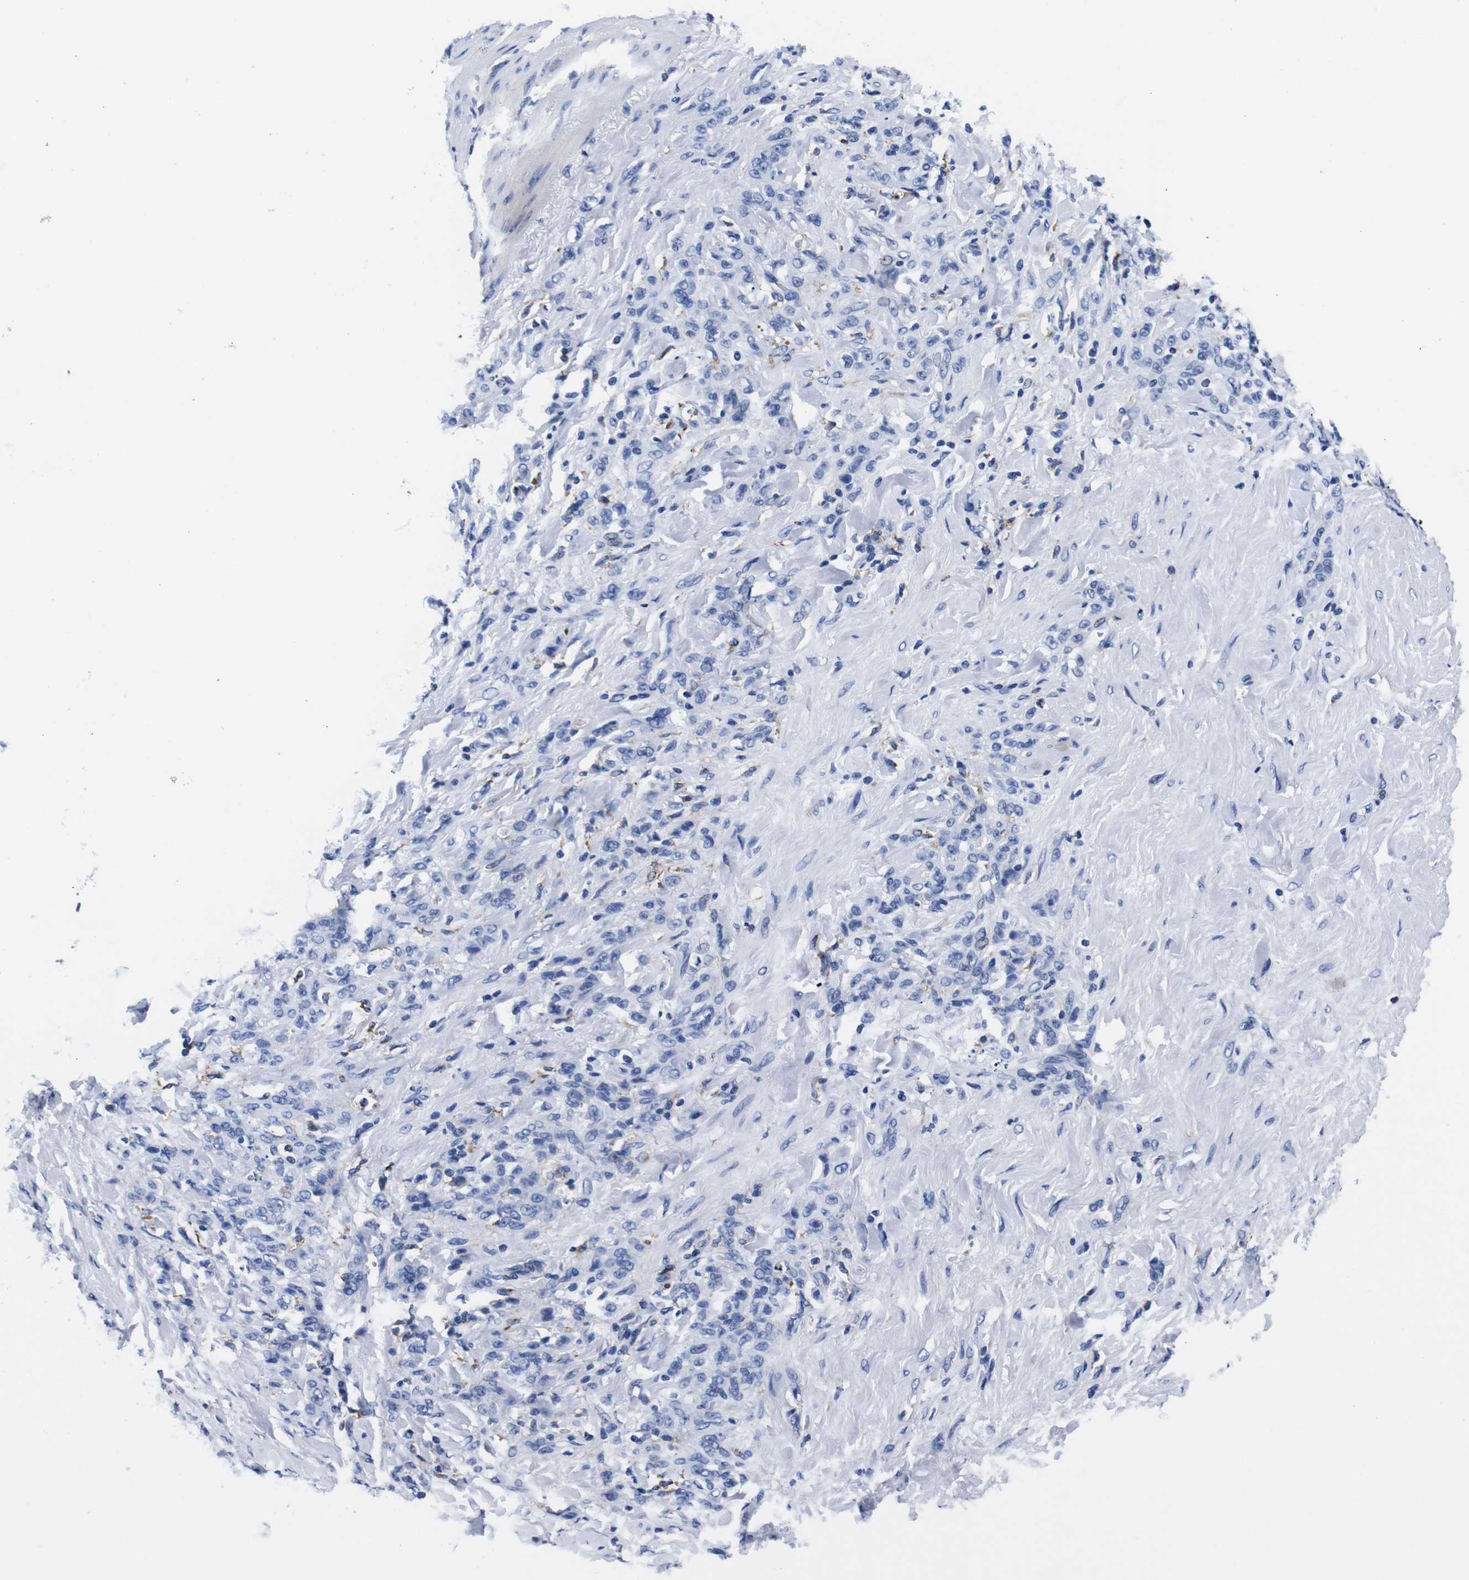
{"staining": {"intensity": "negative", "quantity": "none", "location": "none"}, "tissue": "stomach cancer", "cell_type": "Tumor cells", "image_type": "cancer", "snomed": [{"axis": "morphology", "description": "Adenocarcinoma, NOS"}, {"axis": "topography", "description": "Stomach"}], "caption": "High power microscopy image of an immunohistochemistry (IHC) histopathology image of stomach cancer (adenocarcinoma), revealing no significant staining in tumor cells. (DAB IHC, high magnification).", "gene": "HLA-DMB", "patient": {"sex": "male", "age": 82}}